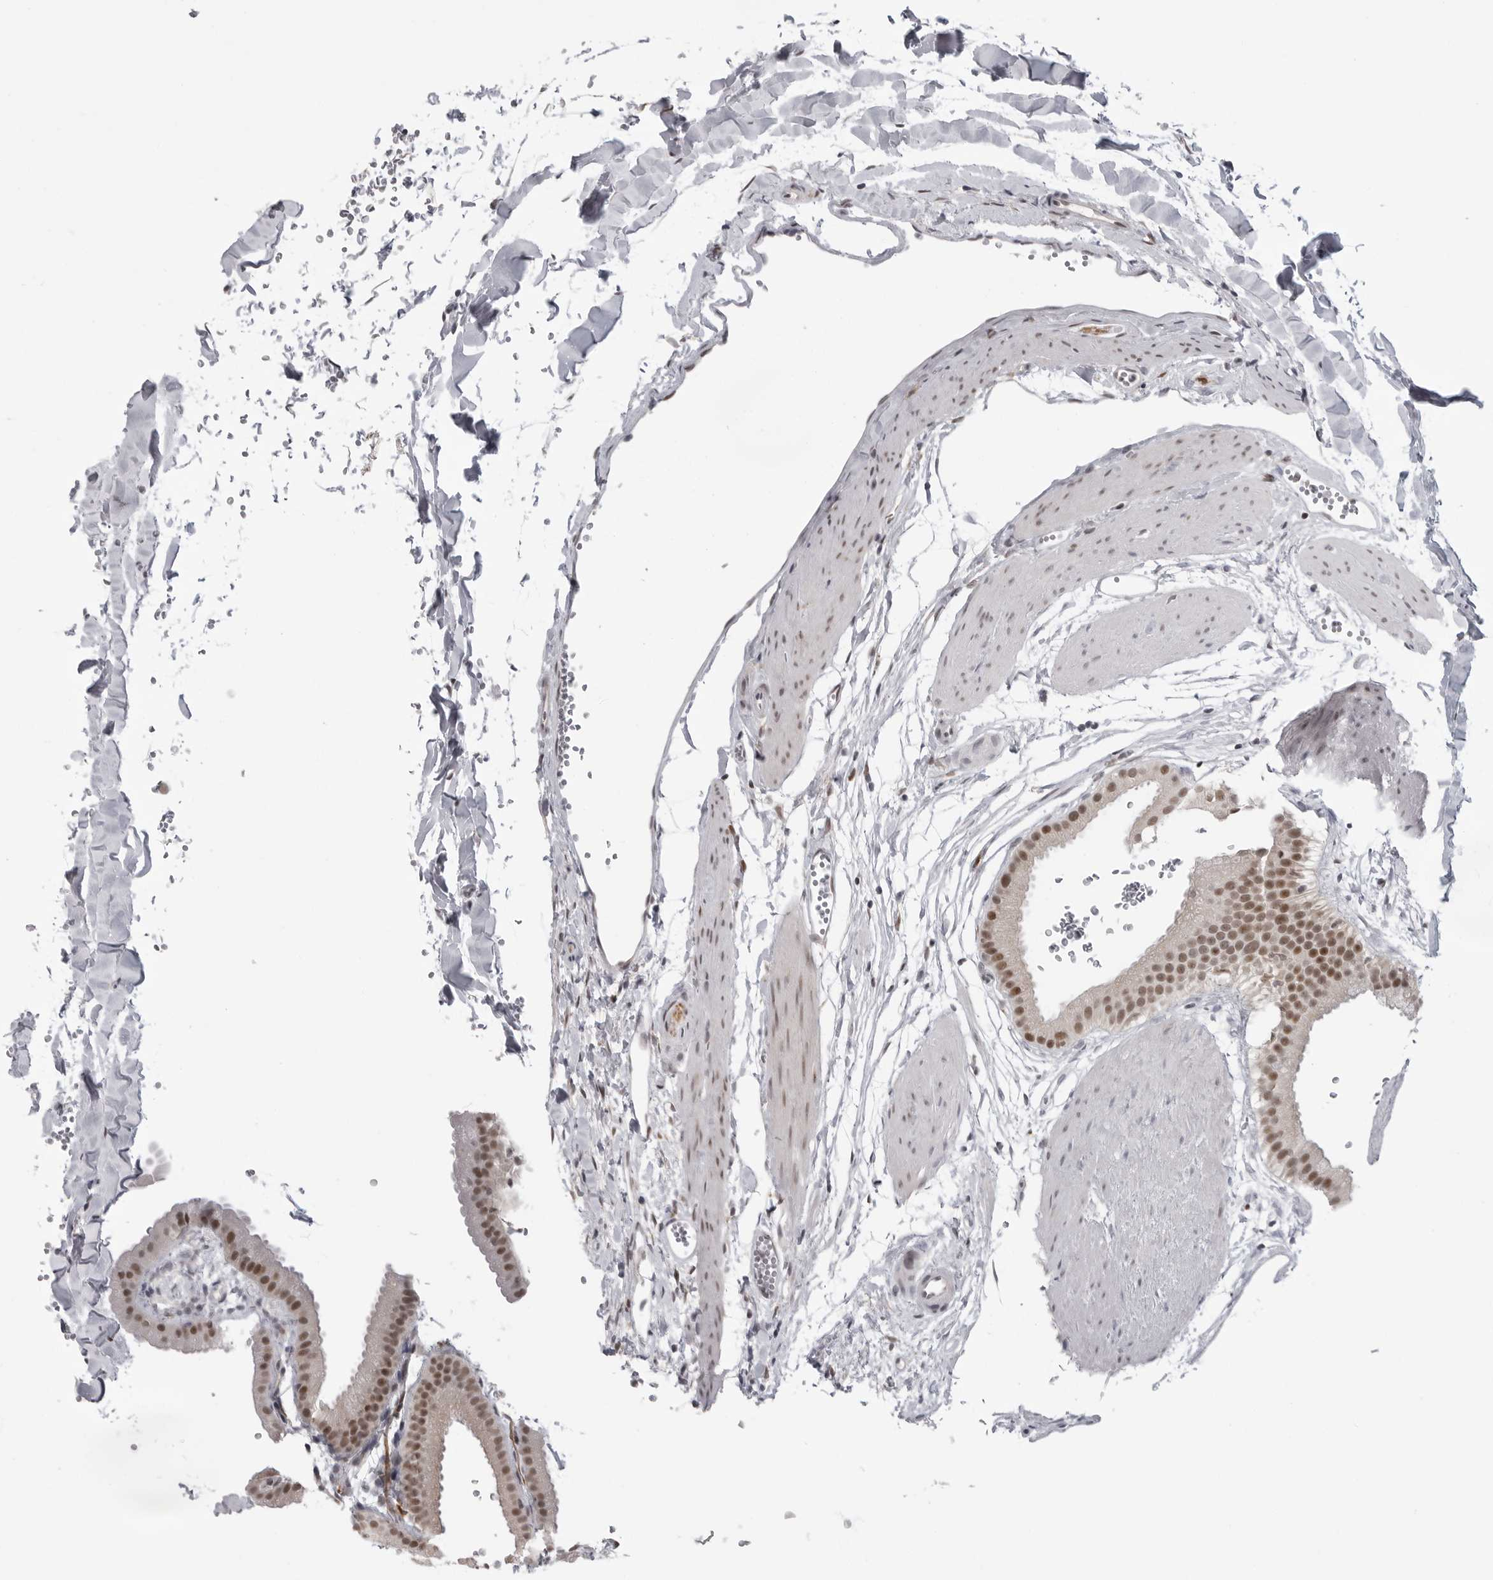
{"staining": {"intensity": "strong", "quantity": ">75%", "location": "nuclear"}, "tissue": "gallbladder", "cell_type": "Glandular cells", "image_type": "normal", "snomed": [{"axis": "morphology", "description": "Normal tissue, NOS"}, {"axis": "topography", "description": "Gallbladder"}], "caption": "High-power microscopy captured an IHC micrograph of benign gallbladder, revealing strong nuclear positivity in about >75% of glandular cells.", "gene": "PRDM10", "patient": {"sex": "female", "age": 64}}